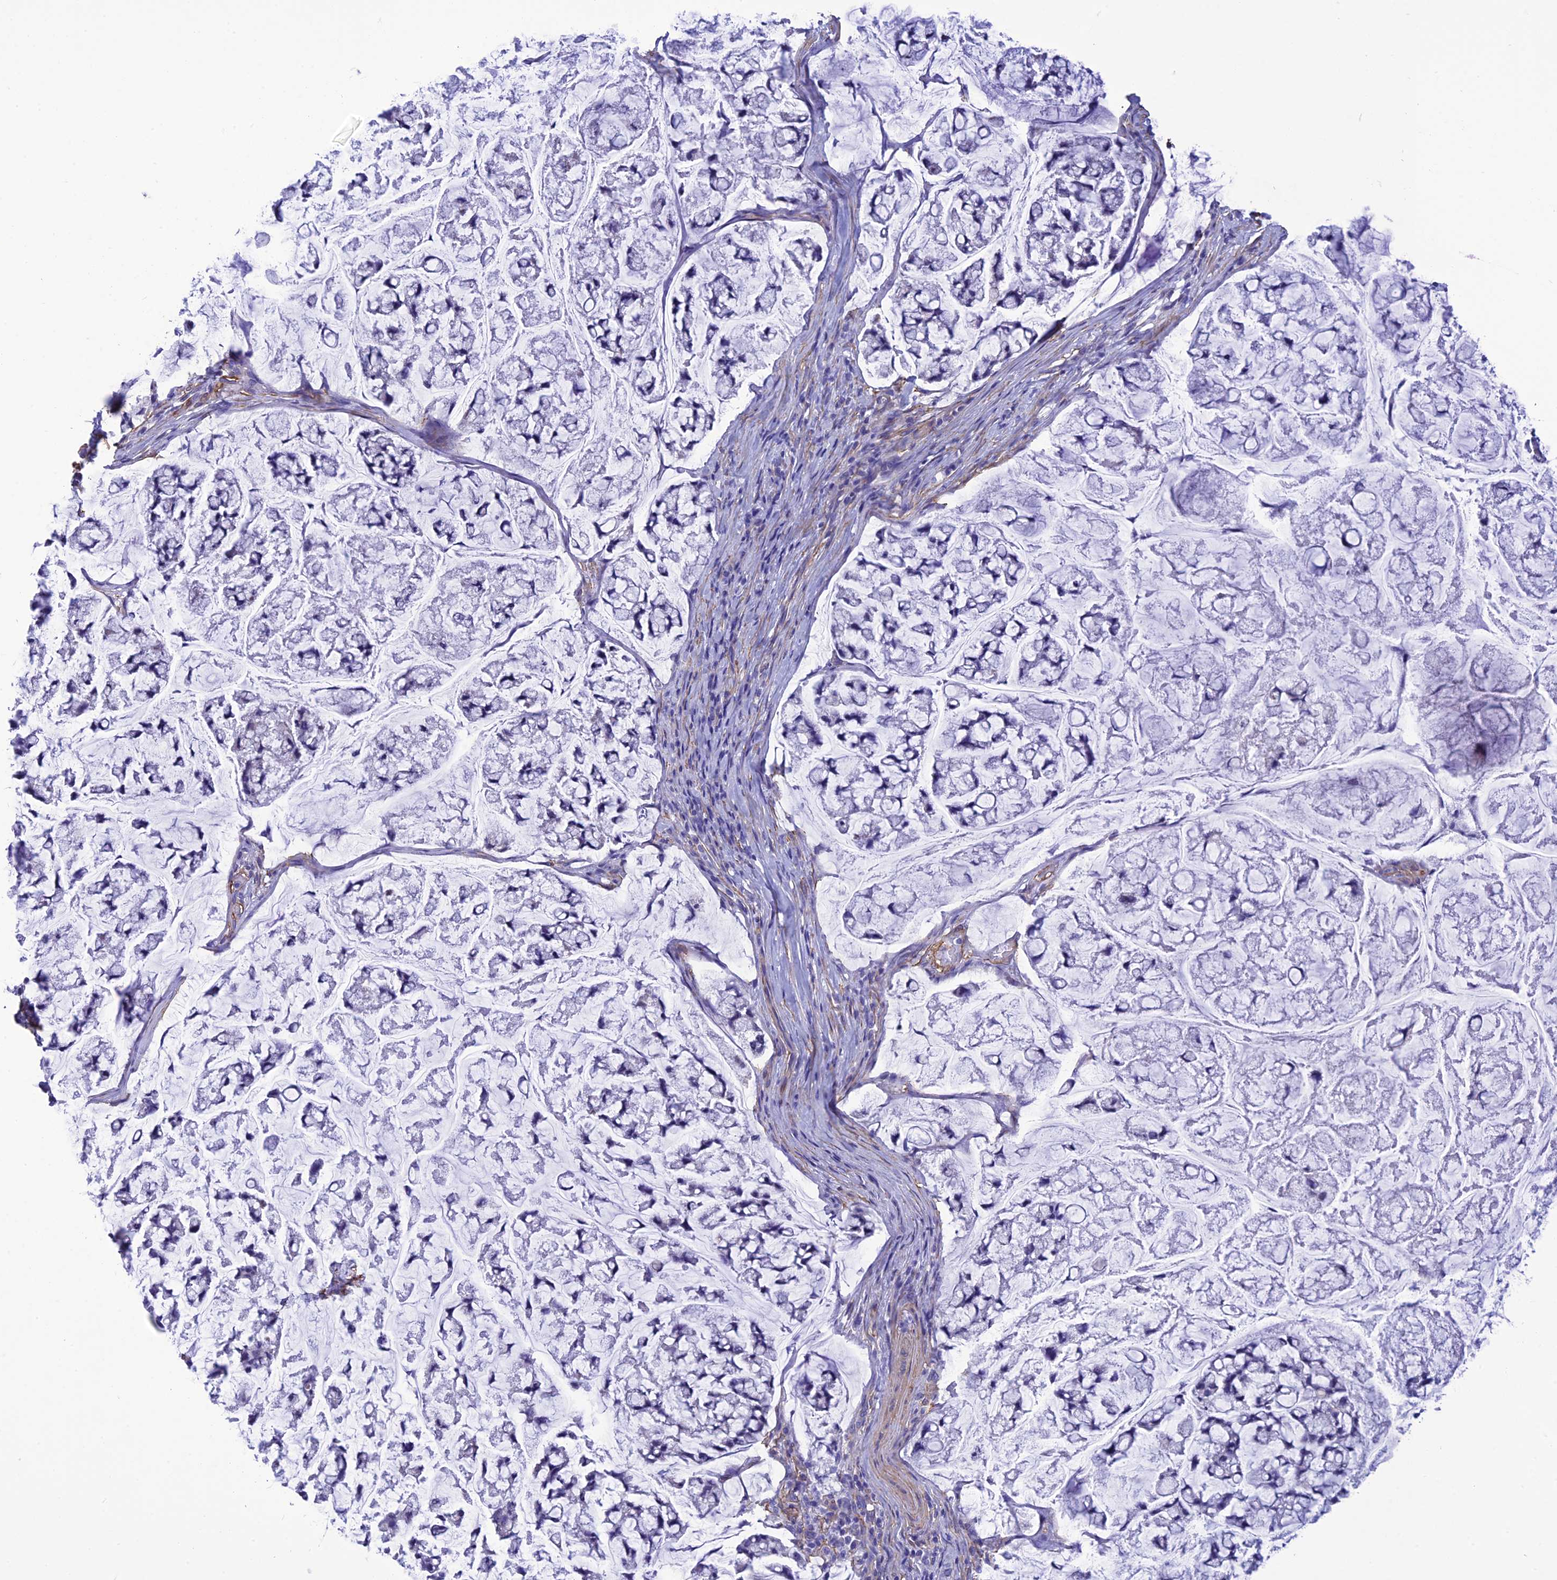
{"staining": {"intensity": "negative", "quantity": "none", "location": "none"}, "tissue": "stomach cancer", "cell_type": "Tumor cells", "image_type": "cancer", "snomed": [{"axis": "morphology", "description": "Adenocarcinoma, NOS"}, {"axis": "topography", "description": "Stomach, lower"}], "caption": "Immunohistochemistry (IHC) photomicrograph of stomach adenocarcinoma stained for a protein (brown), which displays no expression in tumor cells.", "gene": "NKD1", "patient": {"sex": "male", "age": 67}}